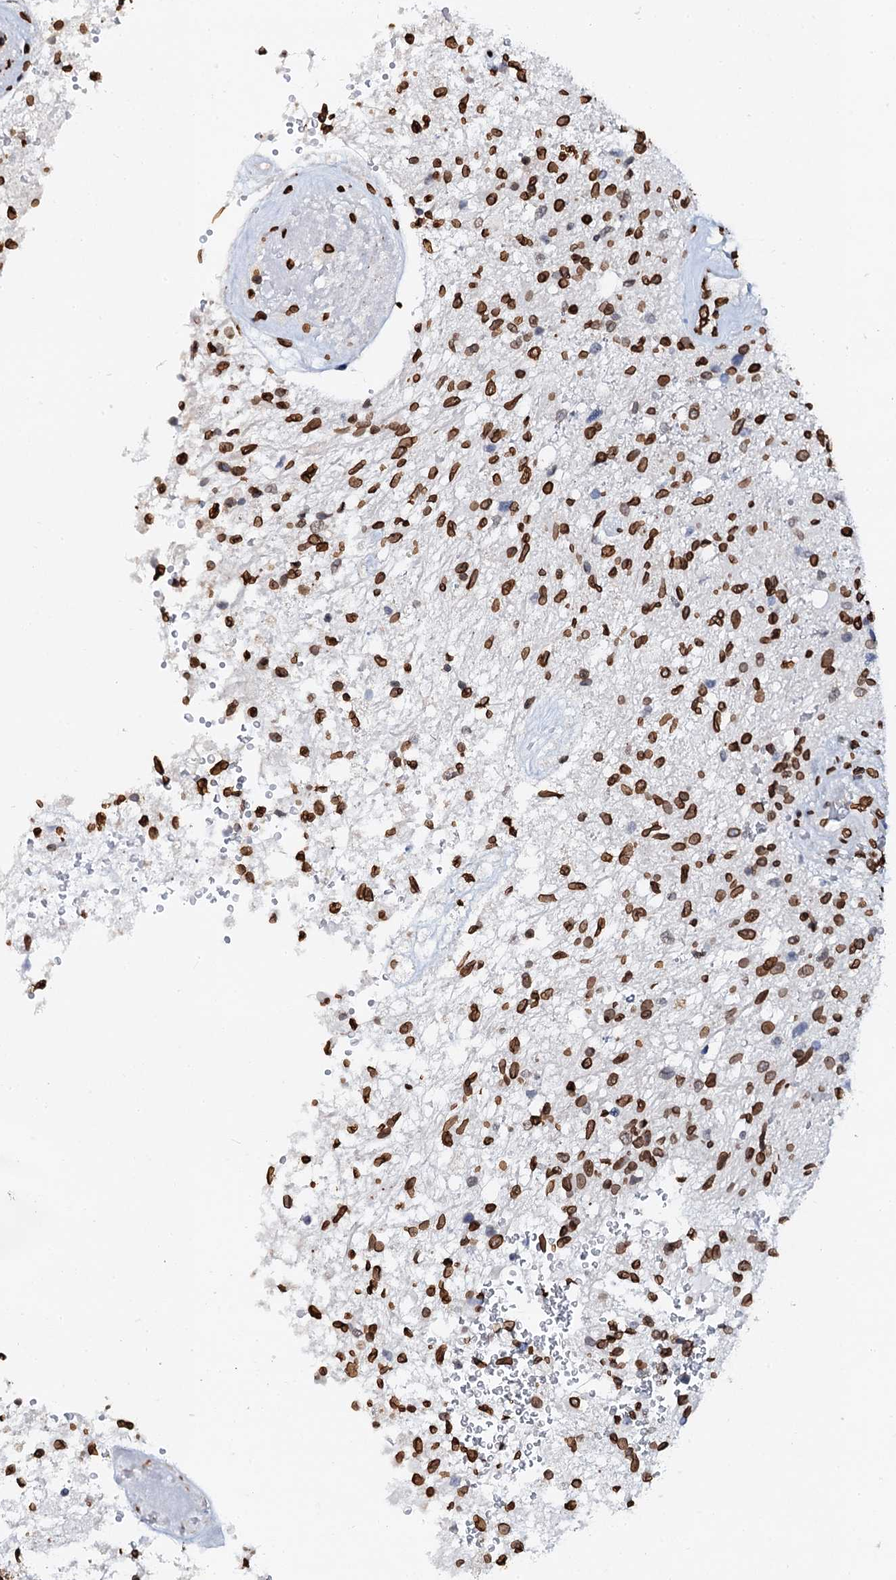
{"staining": {"intensity": "strong", "quantity": ">75%", "location": "nuclear"}, "tissue": "glioma", "cell_type": "Tumor cells", "image_type": "cancer", "snomed": [{"axis": "morphology", "description": "Glioma, malignant, High grade"}, {"axis": "topography", "description": "Brain"}], "caption": "This is a photomicrograph of immunohistochemistry (IHC) staining of glioma, which shows strong staining in the nuclear of tumor cells.", "gene": "KATNAL2", "patient": {"sex": "male", "age": 56}}